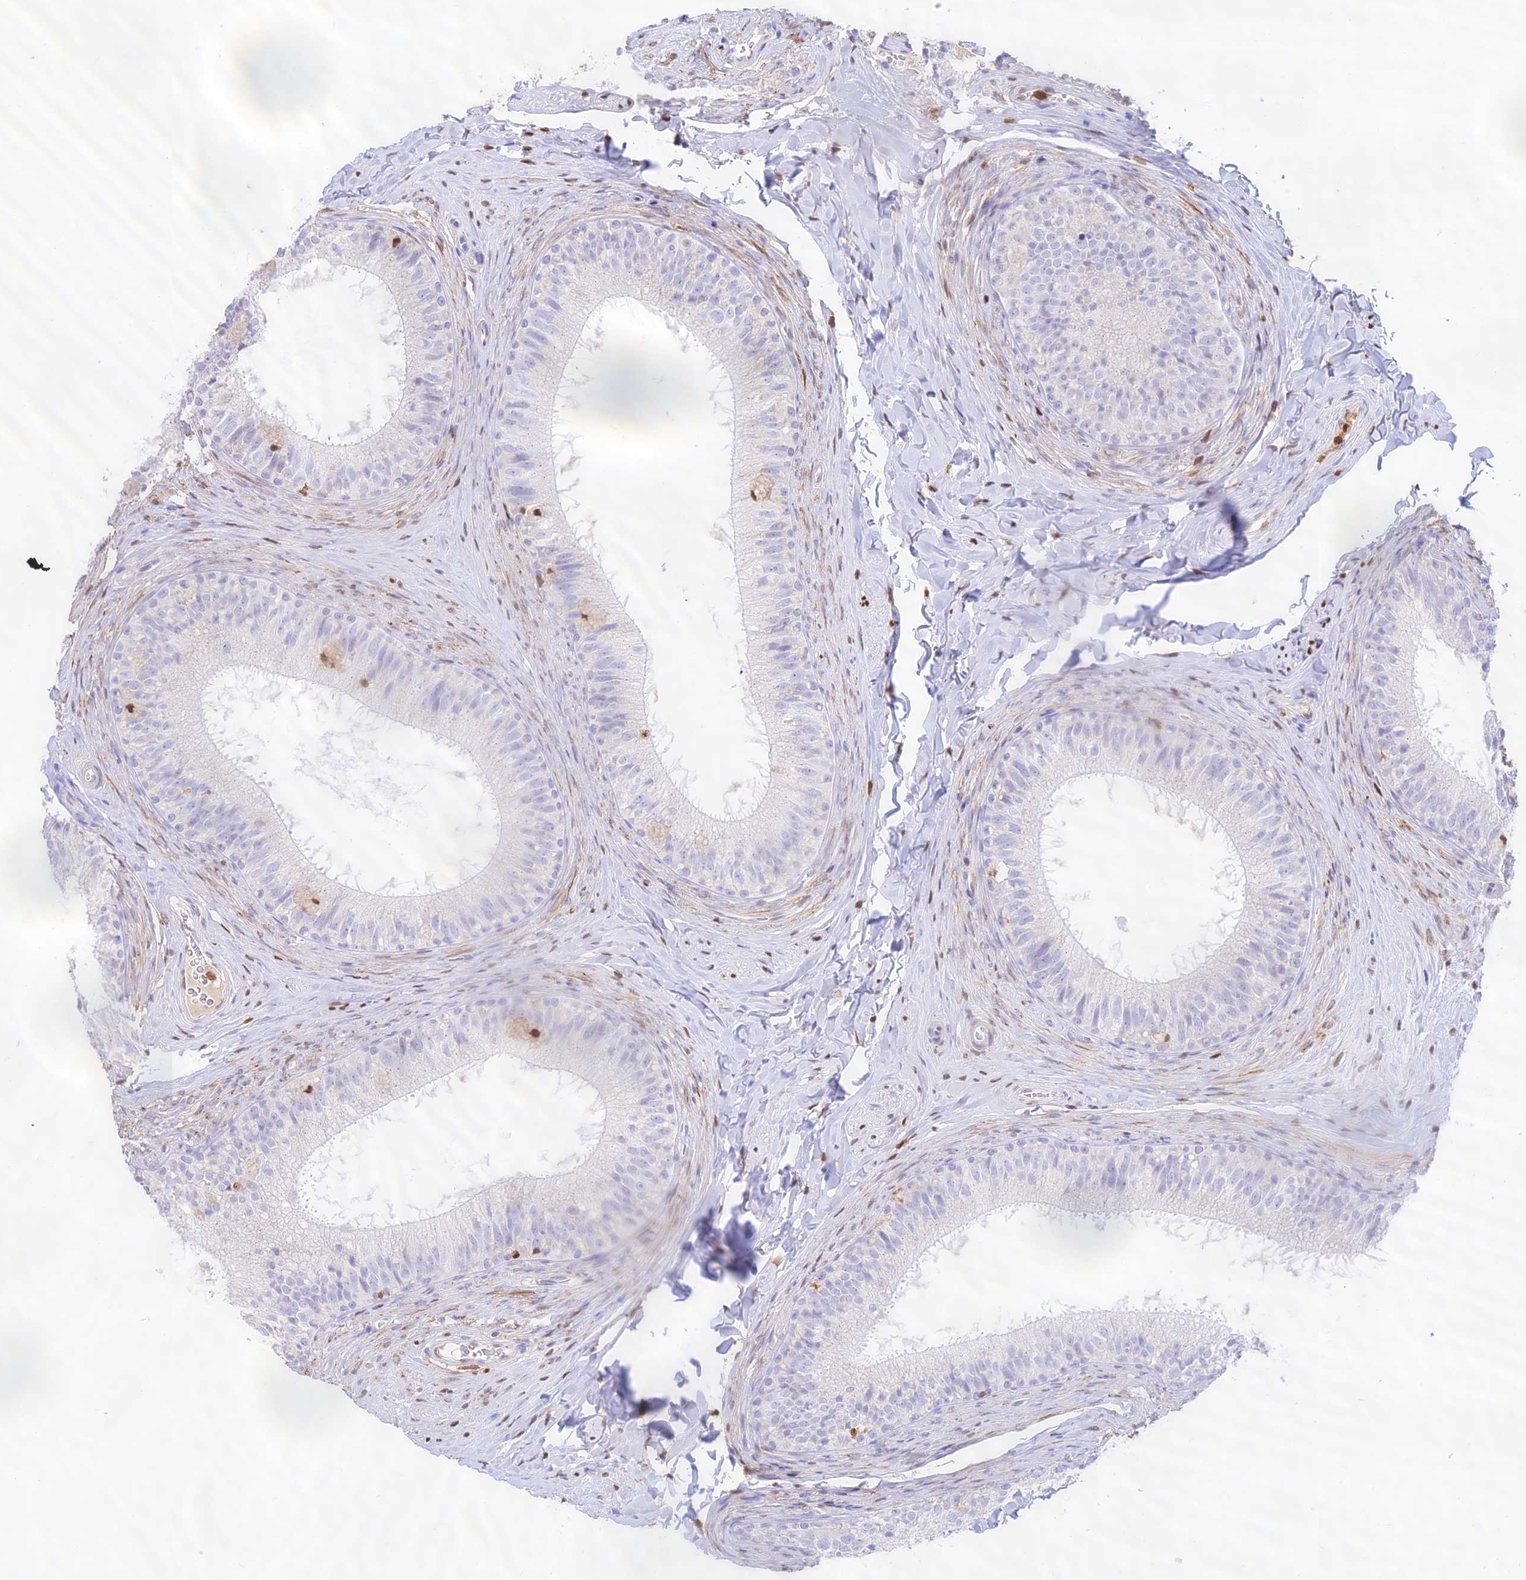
{"staining": {"intensity": "negative", "quantity": "none", "location": "none"}, "tissue": "epididymis", "cell_type": "Glandular cells", "image_type": "normal", "snomed": [{"axis": "morphology", "description": "Normal tissue, NOS"}, {"axis": "topography", "description": "Epididymis"}], "caption": "Immunohistochemistry (IHC) photomicrograph of unremarkable epididymis: human epididymis stained with DAB displays no significant protein expression in glandular cells. (DAB (3,3'-diaminobenzidine) immunohistochemistry (IHC) visualized using brightfield microscopy, high magnification).", "gene": "DENND1C", "patient": {"sex": "male", "age": 34}}